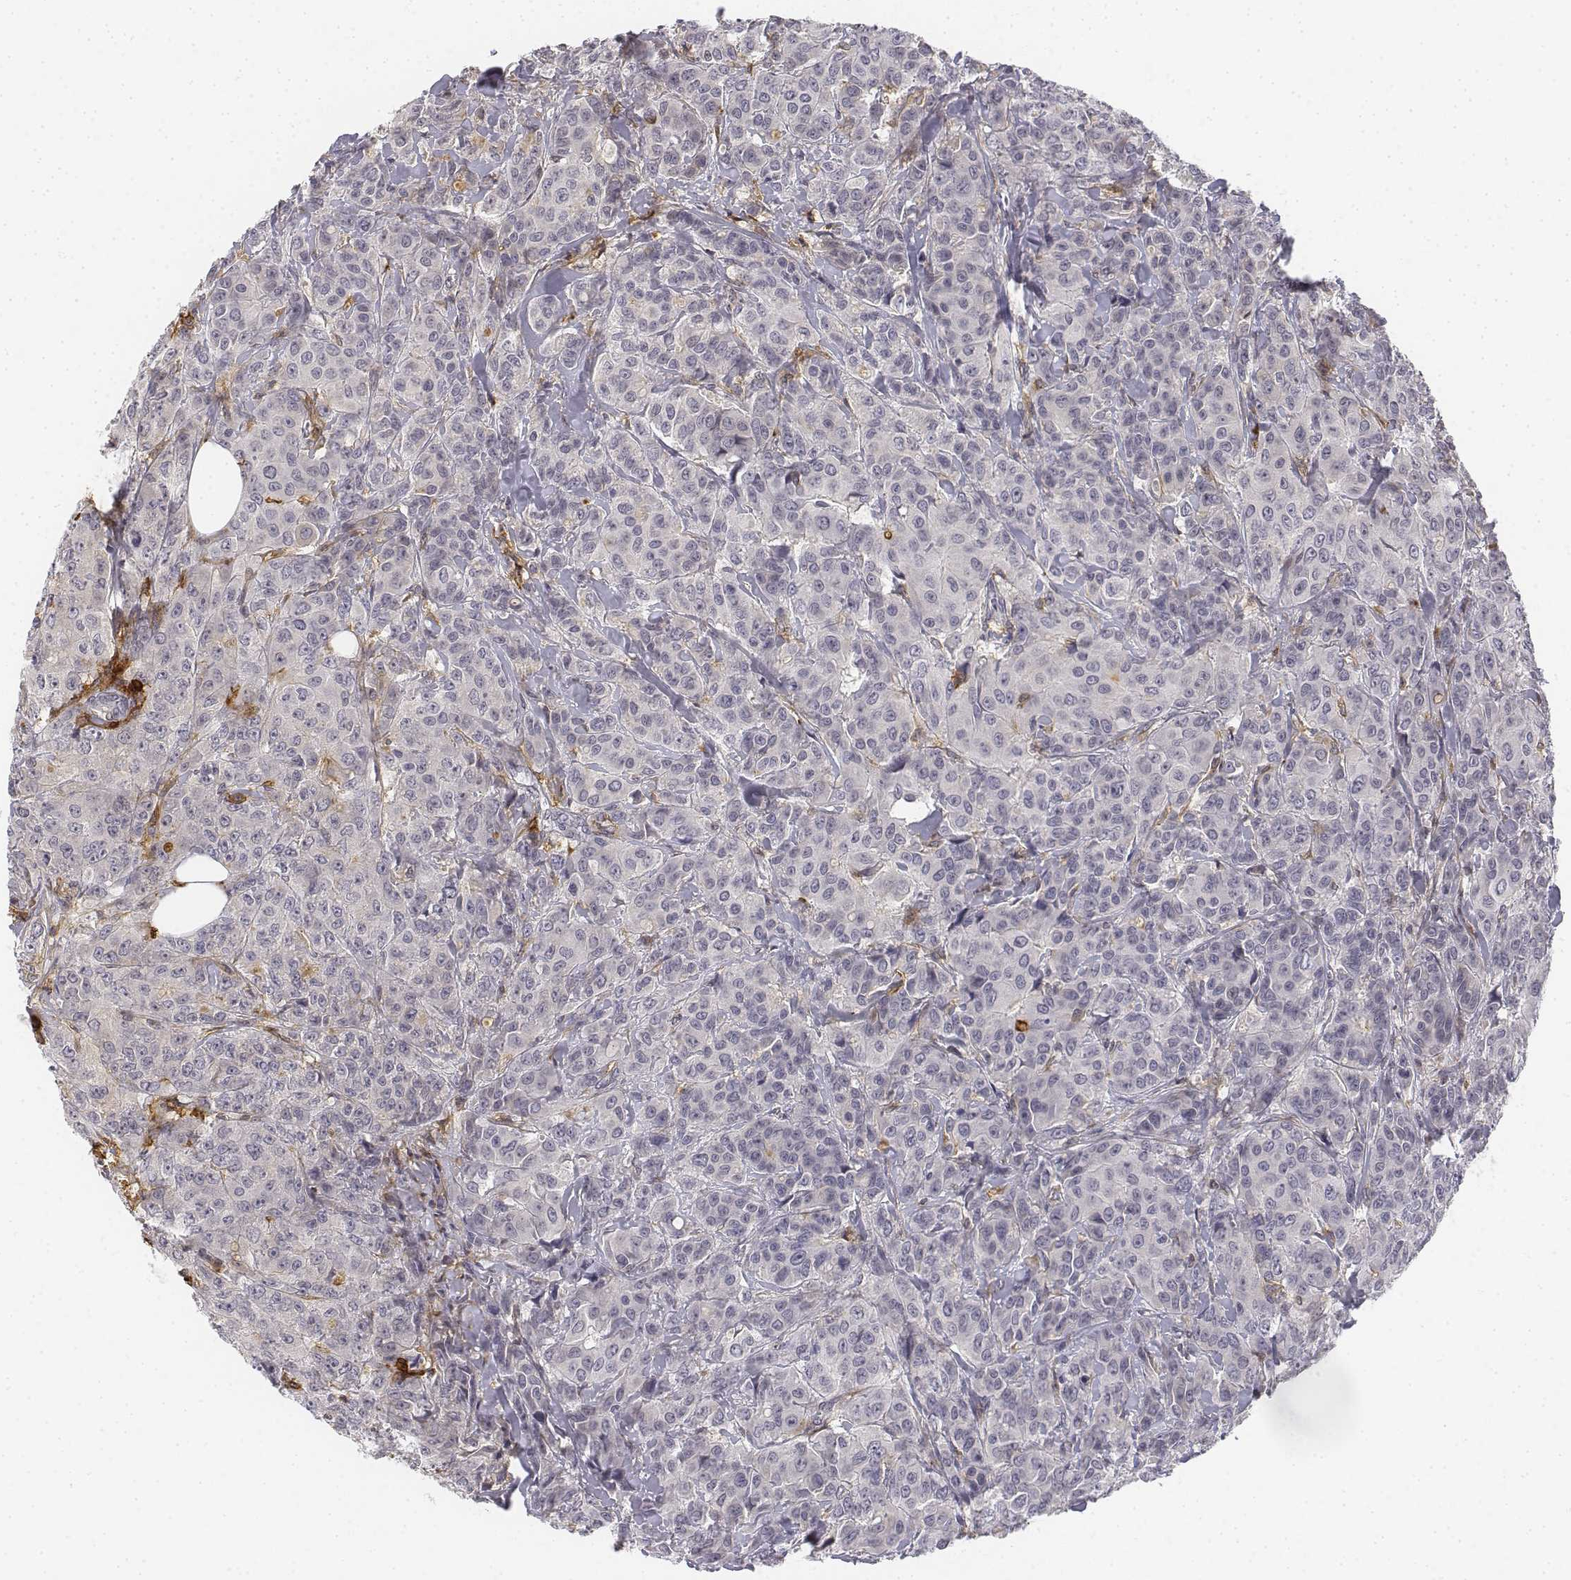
{"staining": {"intensity": "negative", "quantity": "none", "location": "none"}, "tissue": "breast cancer", "cell_type": "Tumor cells", "image_type": "cancer", "snomed": [{"axis": "morphology", "description": "Duct carcinoma"}, {"axis": "topography", "description": "Breast"}], "caption": "Tumor cells are negative for protein expression in human breast cancer.", "gene": "CD14", "patient": {"sex": "female", "age": 43}}